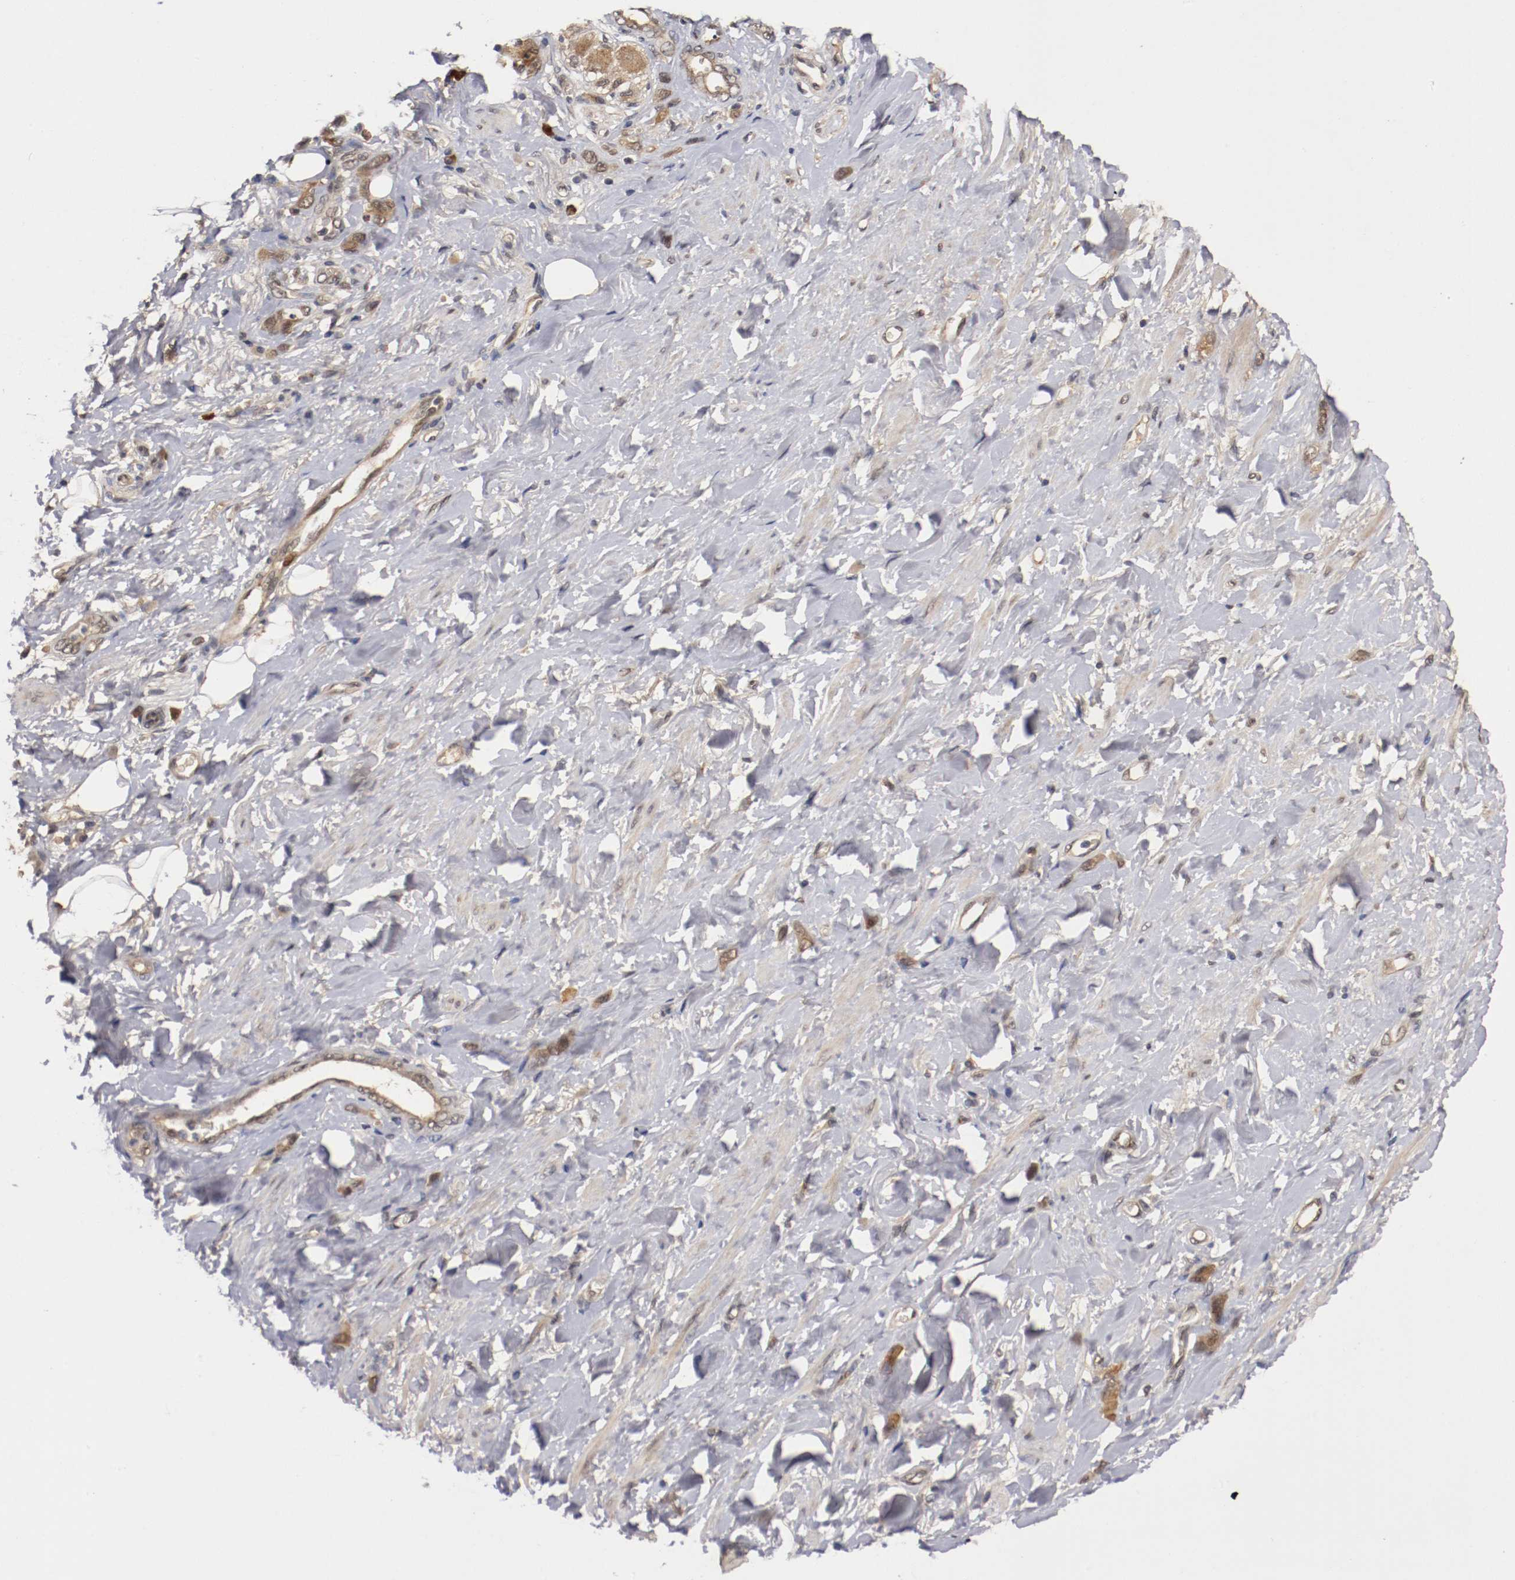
{"staining": {"intensity": "weak", "quantity": ">75%", "location": "cytoplasmic/membranous,nuclear"}, "tissue": "stomach cancer", "cell_type": "Tumor cells", "image_type": "cancer", "snomed": [{"axis": "morphology", "description": "Adenocarcinoma, NOS"}, {"axis": "topography", "description": "Stomach"}], "caption": "A micrograph of stomach adenocarcinoma stained for a protein exhibits weak cytoplasmic/membranous and nuclear brown staining in tumor cells.", "gene": "DNMT3B", "patient": {"sex": "male", "age": 82}}